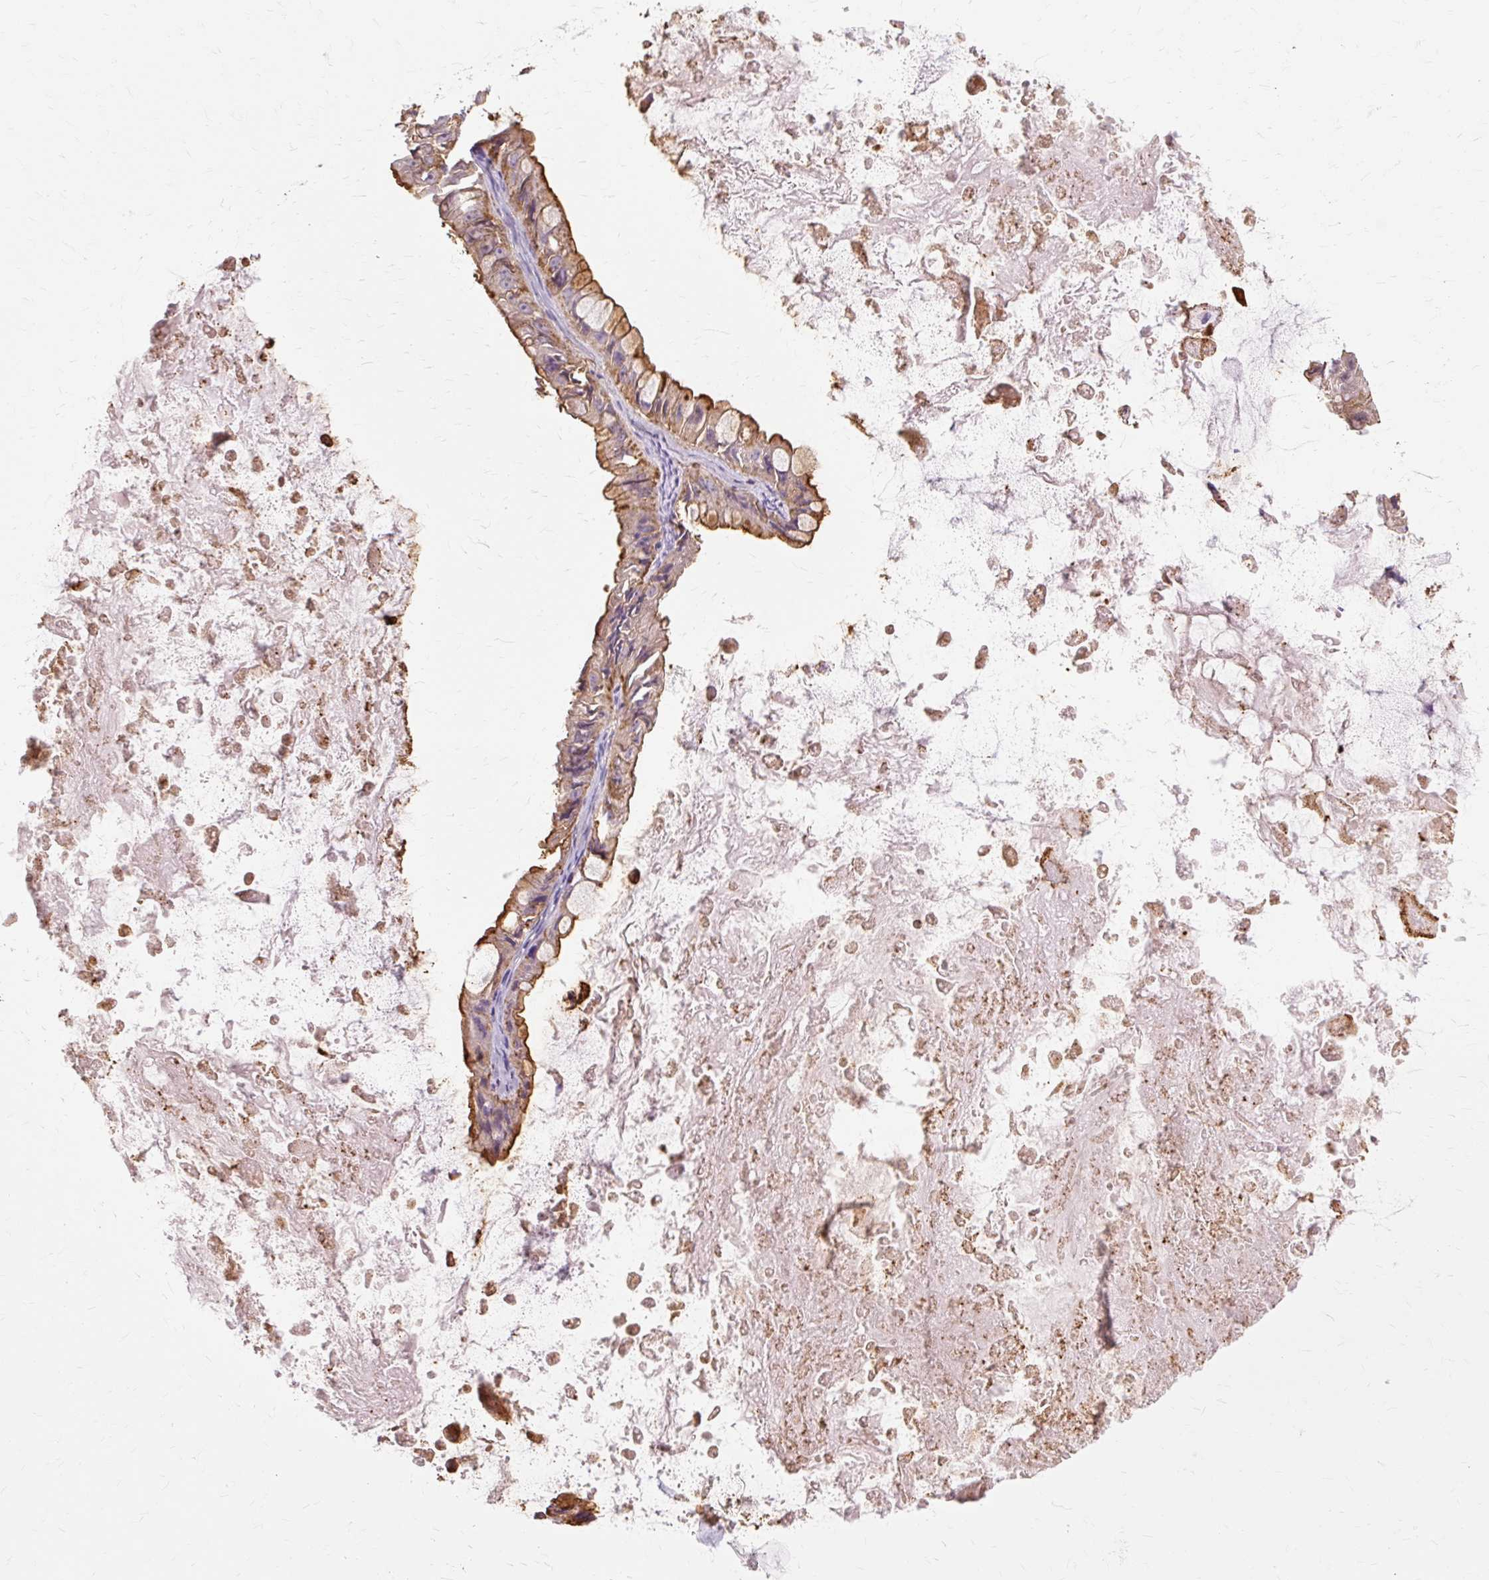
{"staining": {"intensity": "moderate", "quantity": ">75%", "location": "cytoplasmic/membranous"}, "tissue": "ovarian cancer", "cell_type": "Tumor cells", "image_type": "cancer", "snomed": [{"axis": "morphology", "description": "Cystadenocarcinoma, mucinous, NOS"}, {"axis": "topography", "description": "Ovary"}], "caption": "Protein staining of ovarian cancer (mucinous cystadenocarcinoma) tissue reveals moderate cytoplasmic/membranous staining in approximately >75% of tumor cells.", "gene": "PDZD2", "patient": {"sex": "female", "age": 61}}